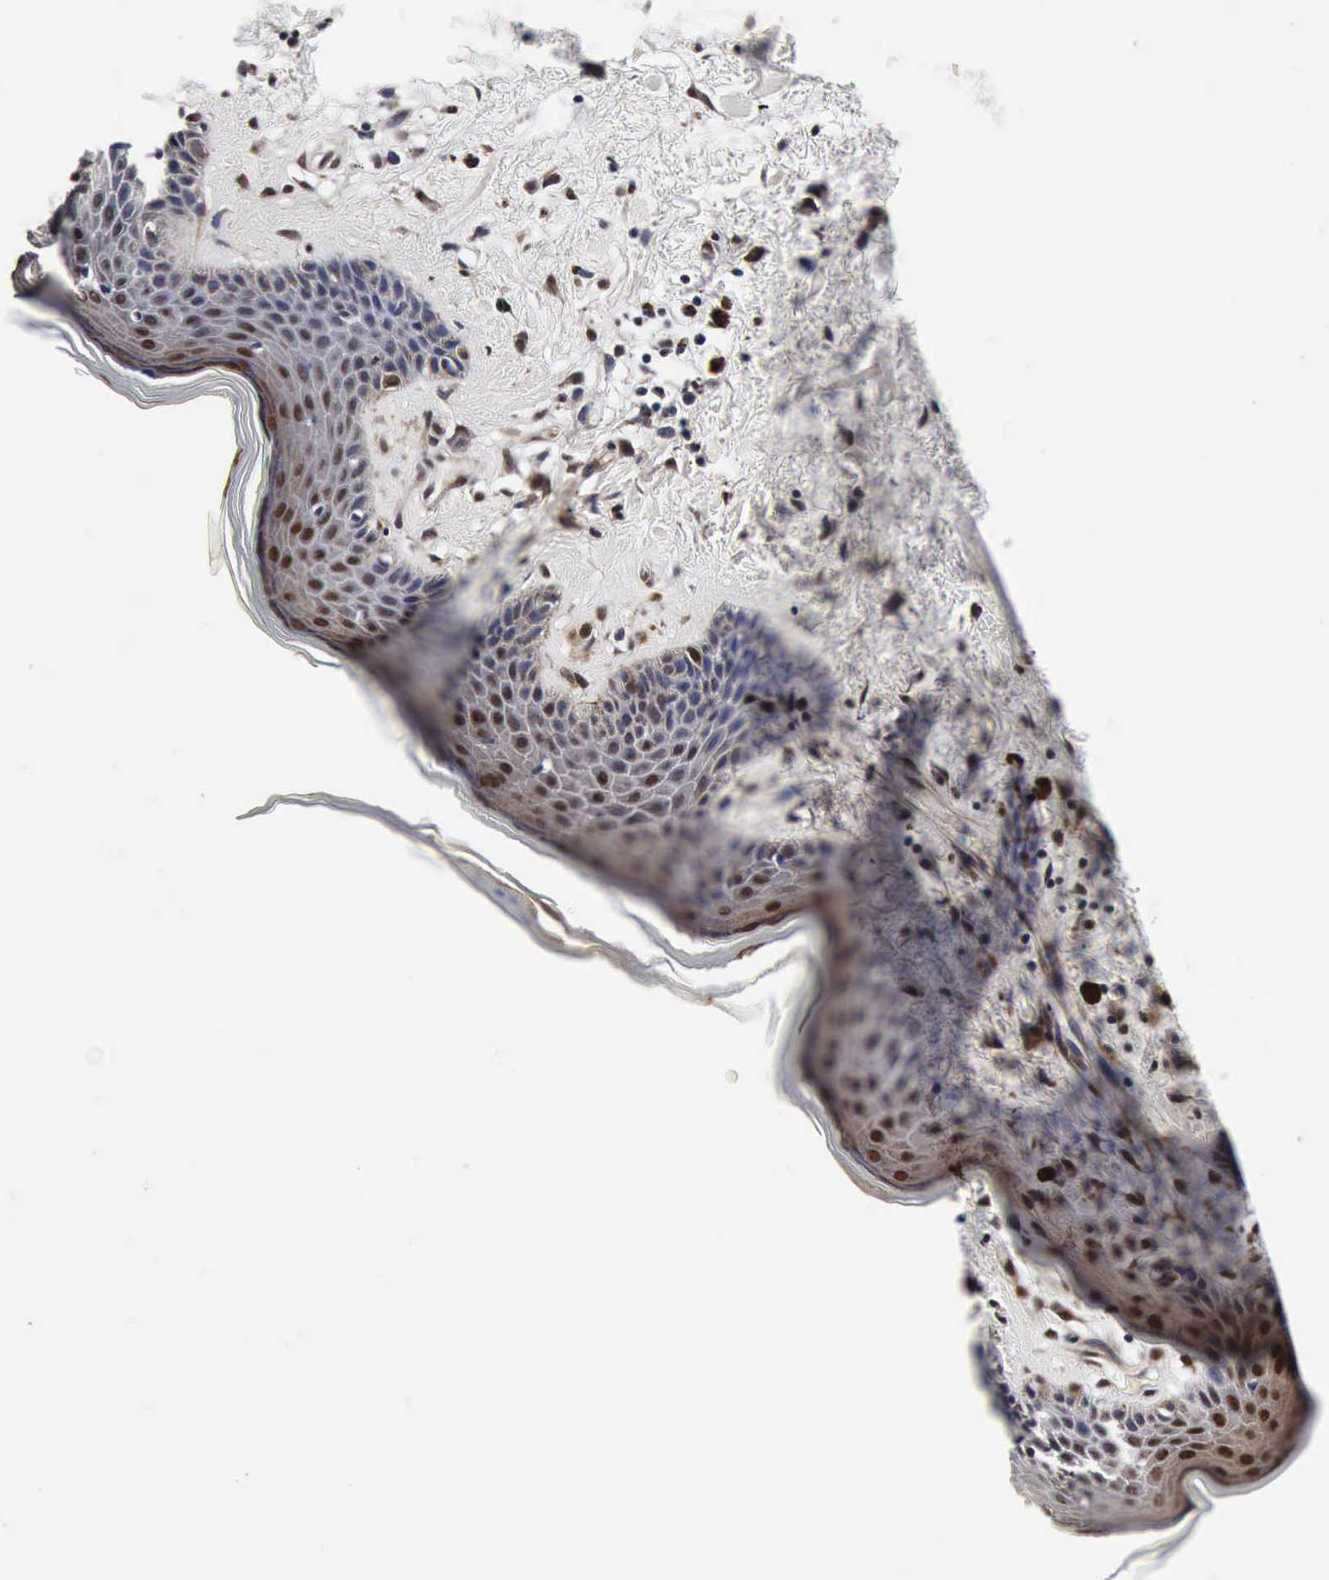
{"staining": {"intensity": "moderate", "quantity": ">75%", "location": "cytoplasmic/membranous,nuclear"}, "tissue": "skin", "cell_type": "Epidermal cells", "image_type": "normal", "snomed": [{"axis": "morphology", "description": "Normal tissue, NOS"}, {"axis": "topography", "description": "Anal"}], "caption": "Skin stained with DAB immunohistochemistry exhibits medium levels of moderate cytoplasmic/membranous,nuclear staining in approximately >75% of epidermal cells. The protein is shown in brown color, while the nuclei are stained blue.", "gene": "UBC", "patient": {"sex": "female", "age": 78}}